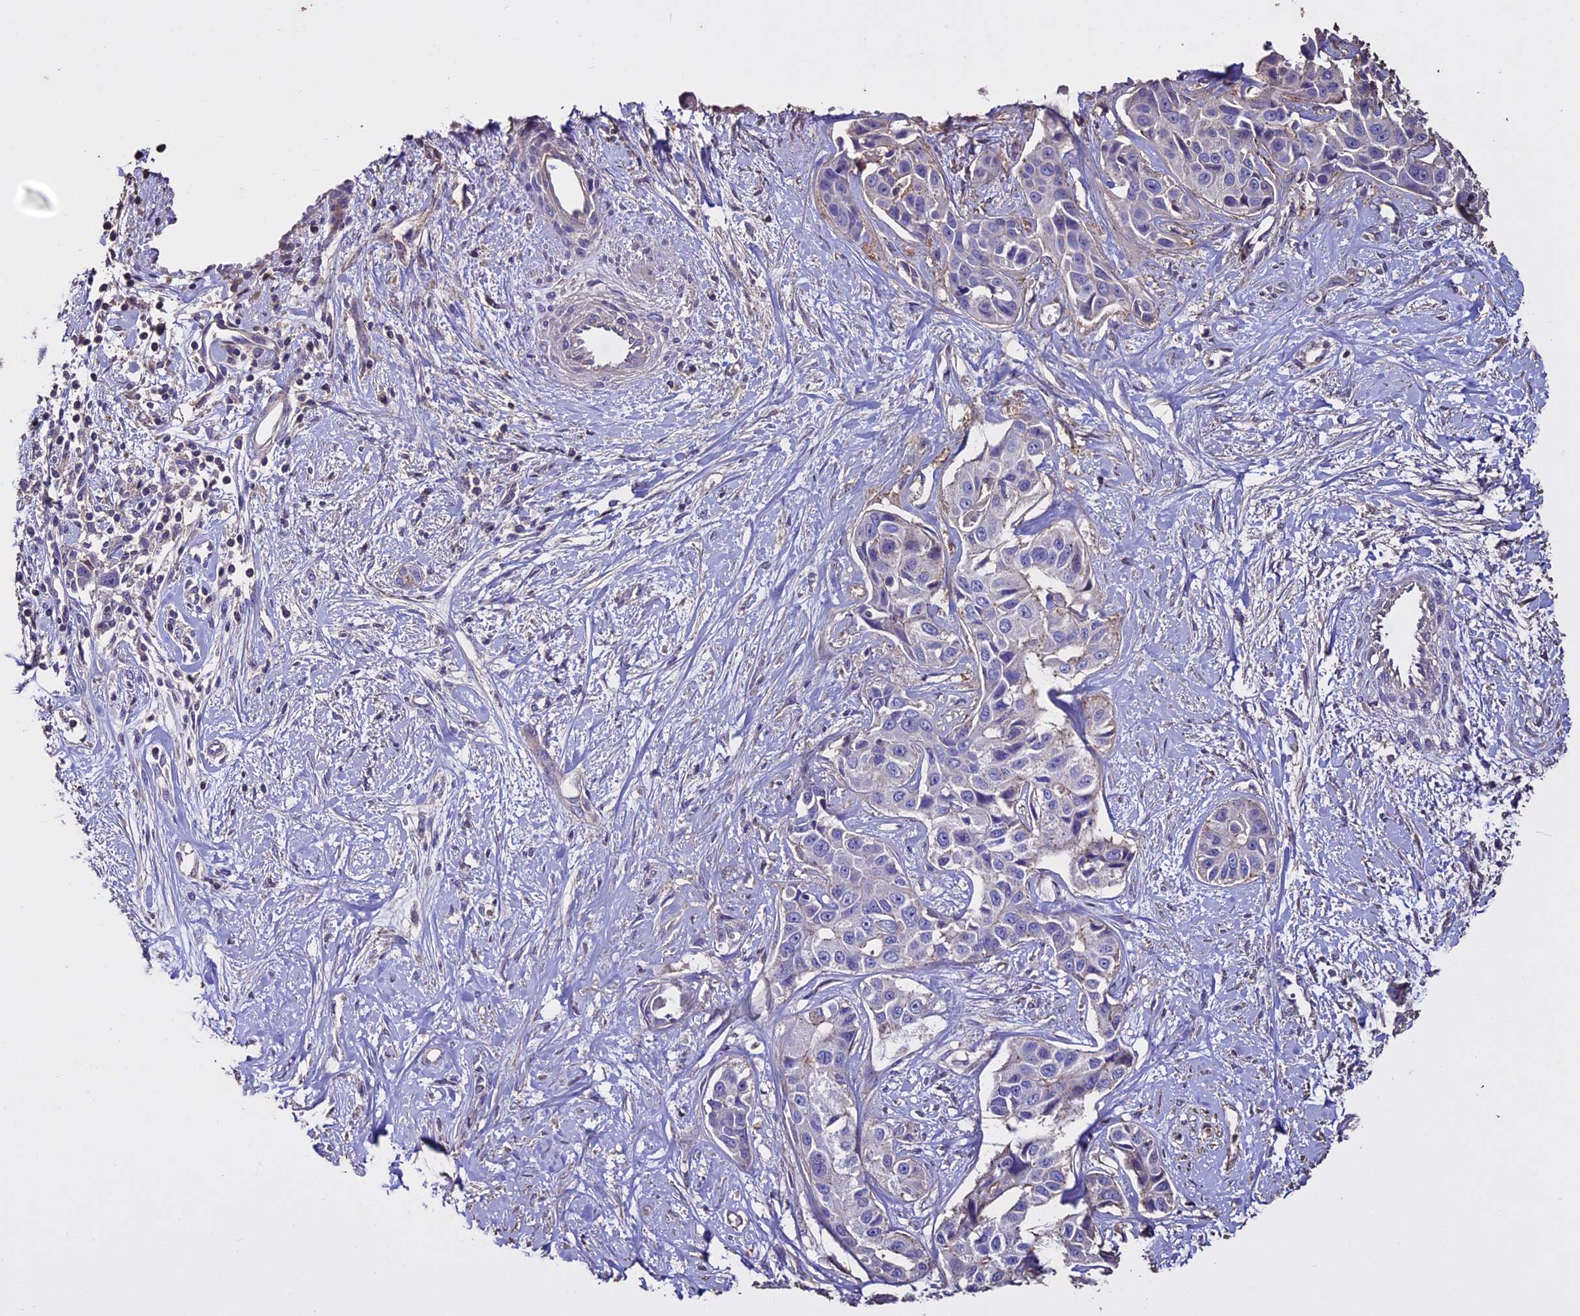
{"staining": {"intensity": "negative", "quantity": "none", "location": "none"}, "tissue": "liver cancer", "cell_type": "Tumor cells", "image_type": "cancer", "snomed": [{"axis": "morphology", "description": "Cholangiocarcinoma"}, {"axis": "topography", "description": "Liver"}], "caption": "Photomicrograph shows no significant protein staining in tumor cells of cholangiocarcinoma (liver). Brightfield microscopy of immunohistochemistry stained with DAB (3,3'-diaminobenzidine) (brown) and hematoxylin (blue), captured at high magnification.", "gene": "USB1", "patient": {"sex": "male", "age": 59}}